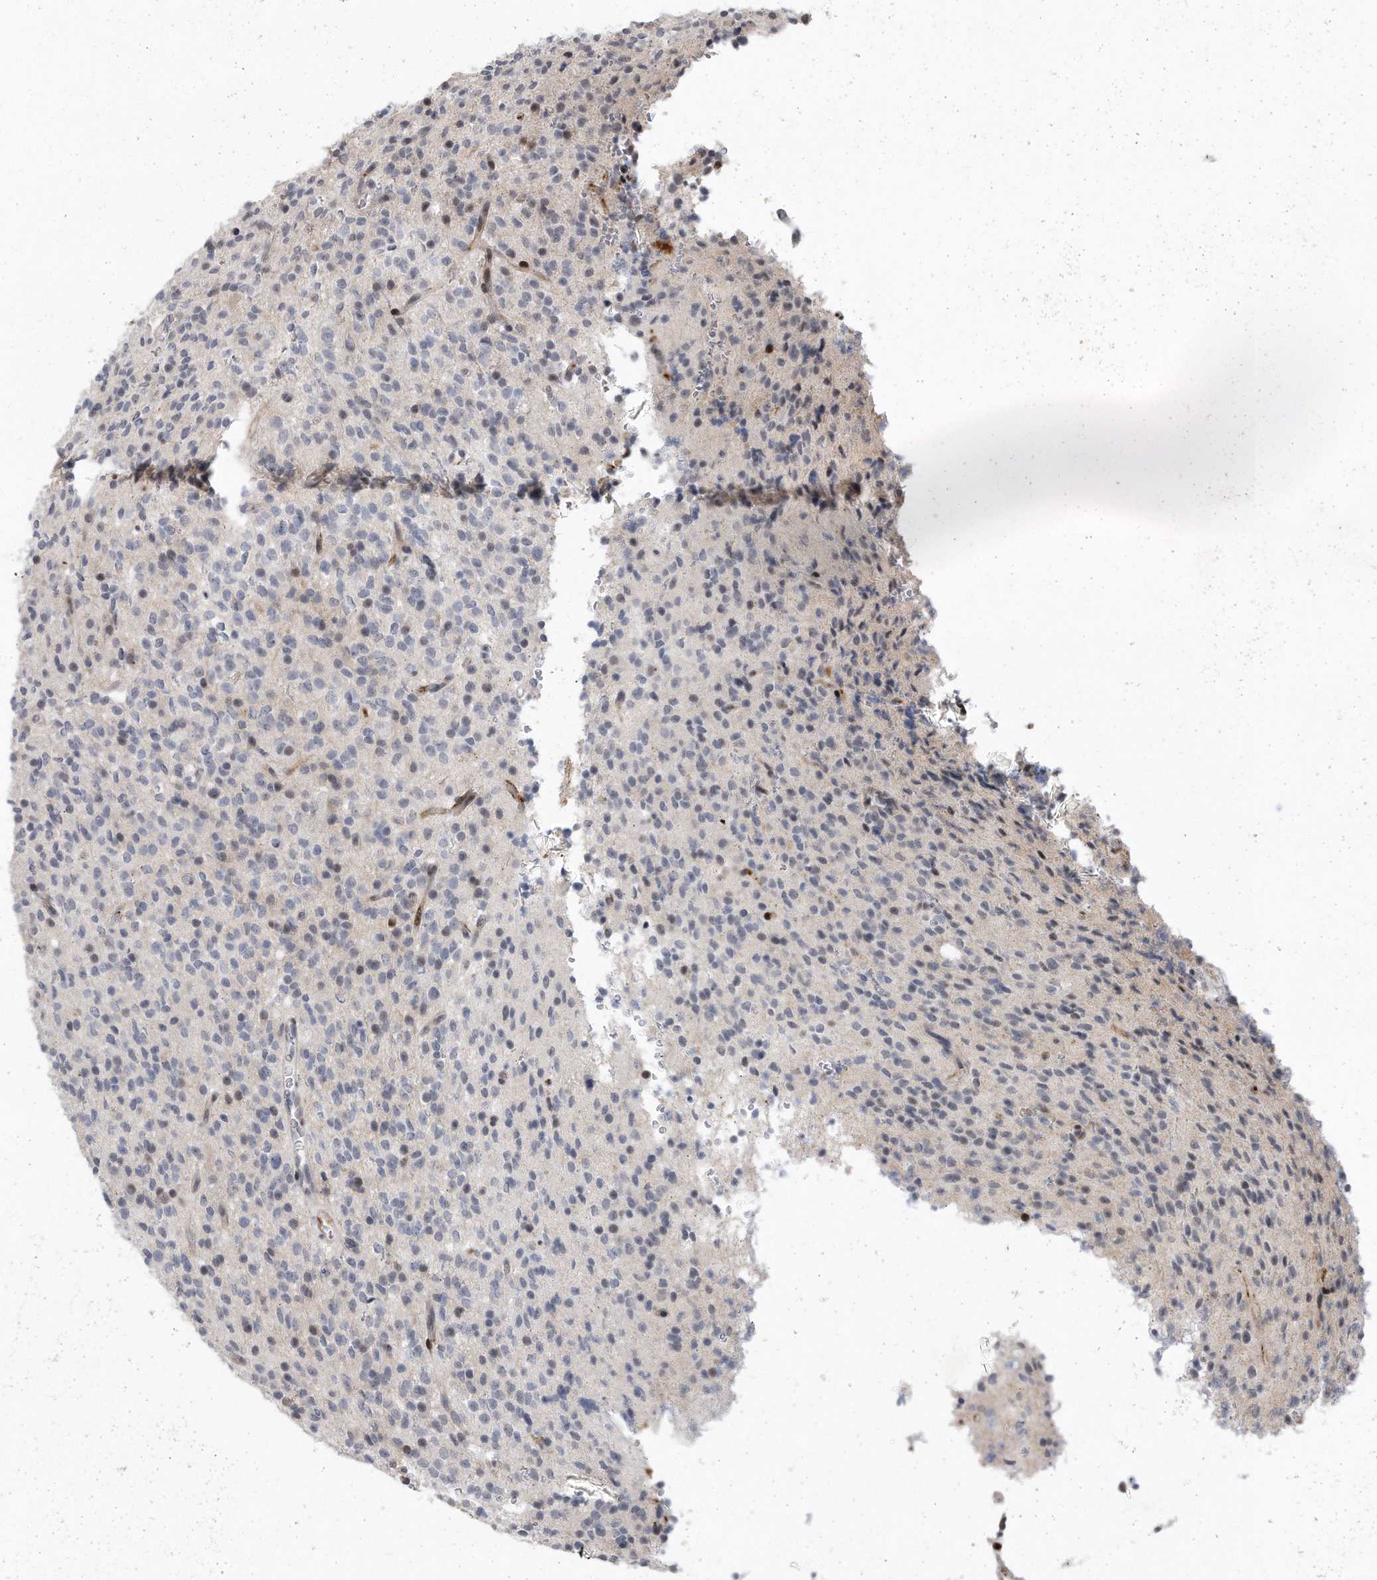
{"staining": {"intensity": "negative", "quantity": "none", "location": "none"}, "tissue": "glioma", "cell_type": "Tumor cells", "image_type": "cancer", "snomed": [{"axis": "morphology", "description": "Glioma, malignant, High grade"}, {"axis": "topography", "description": "Brain"}], "caption": "Protein analysis of glioma exhibits no significant expression in tumor cells.", "gene": "PGBD2", "patient": {"sex": "male", "age": 34}}